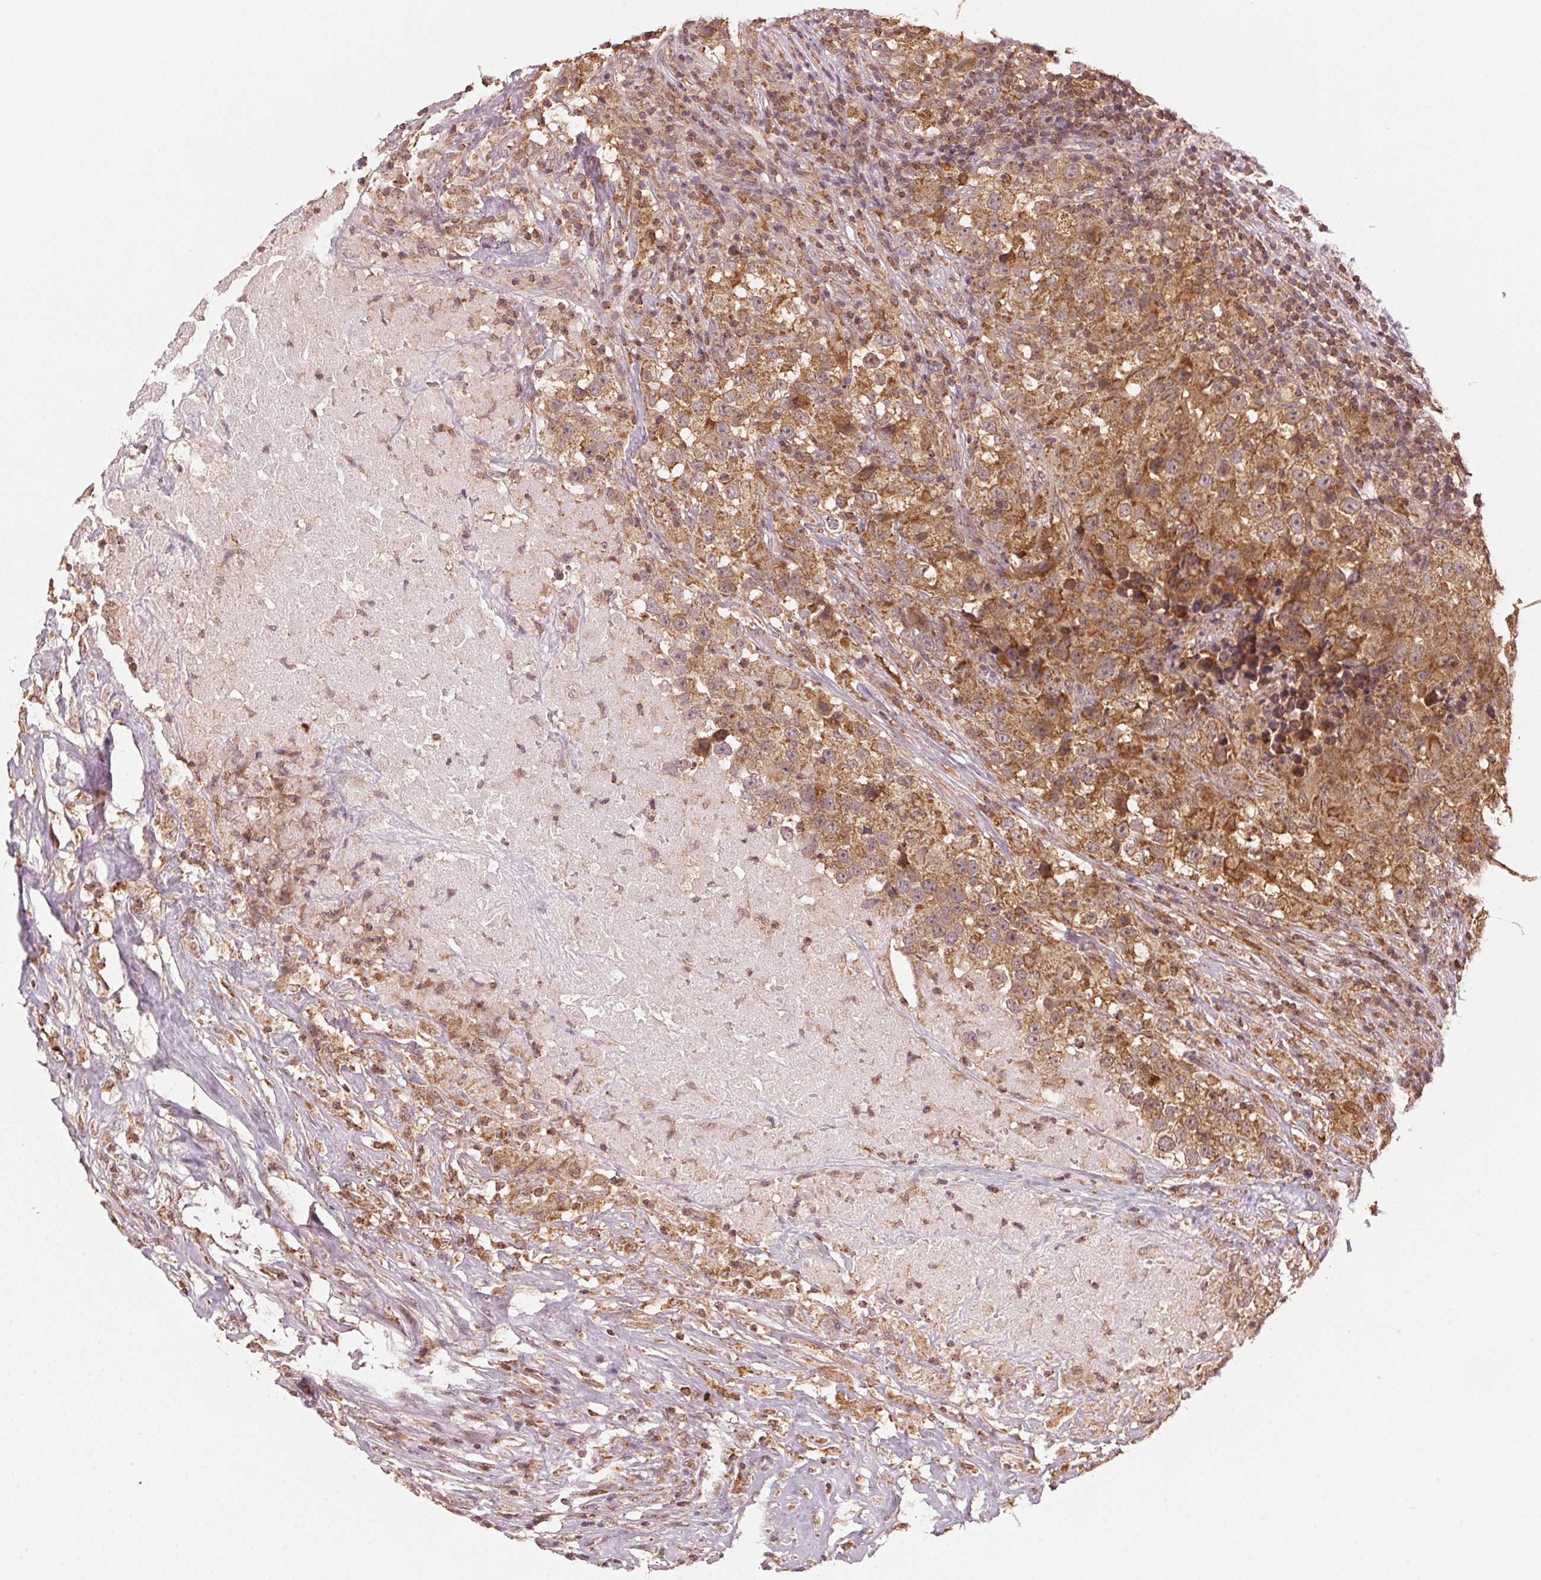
{"staining": {"intensity": "moderate", "quantity": ">75%", "location": "cytoplasmic/membranous"}, "tissue": "testis cancer", "cell_type": "Tumor cells", "image_type": "cancer", "snomed": [{"axis": "morphology", "description": "Seminoma, NOS"}, {"axis": "topography", "description": "Testis"}], "caption": "IHC of human testis seminoma shows medium levels of moderate cytoplasmic/membranous staining in approximately >75% of tumor cells. The protein of interest is stained brown, and the nuclei are stained in blue (DAB (3,3'-diaminobenzidine) IHC with brightfield microscopy, high magnification).", "gene": "ARHGAP6", "patient": {"sex": "male", "age": 46}}